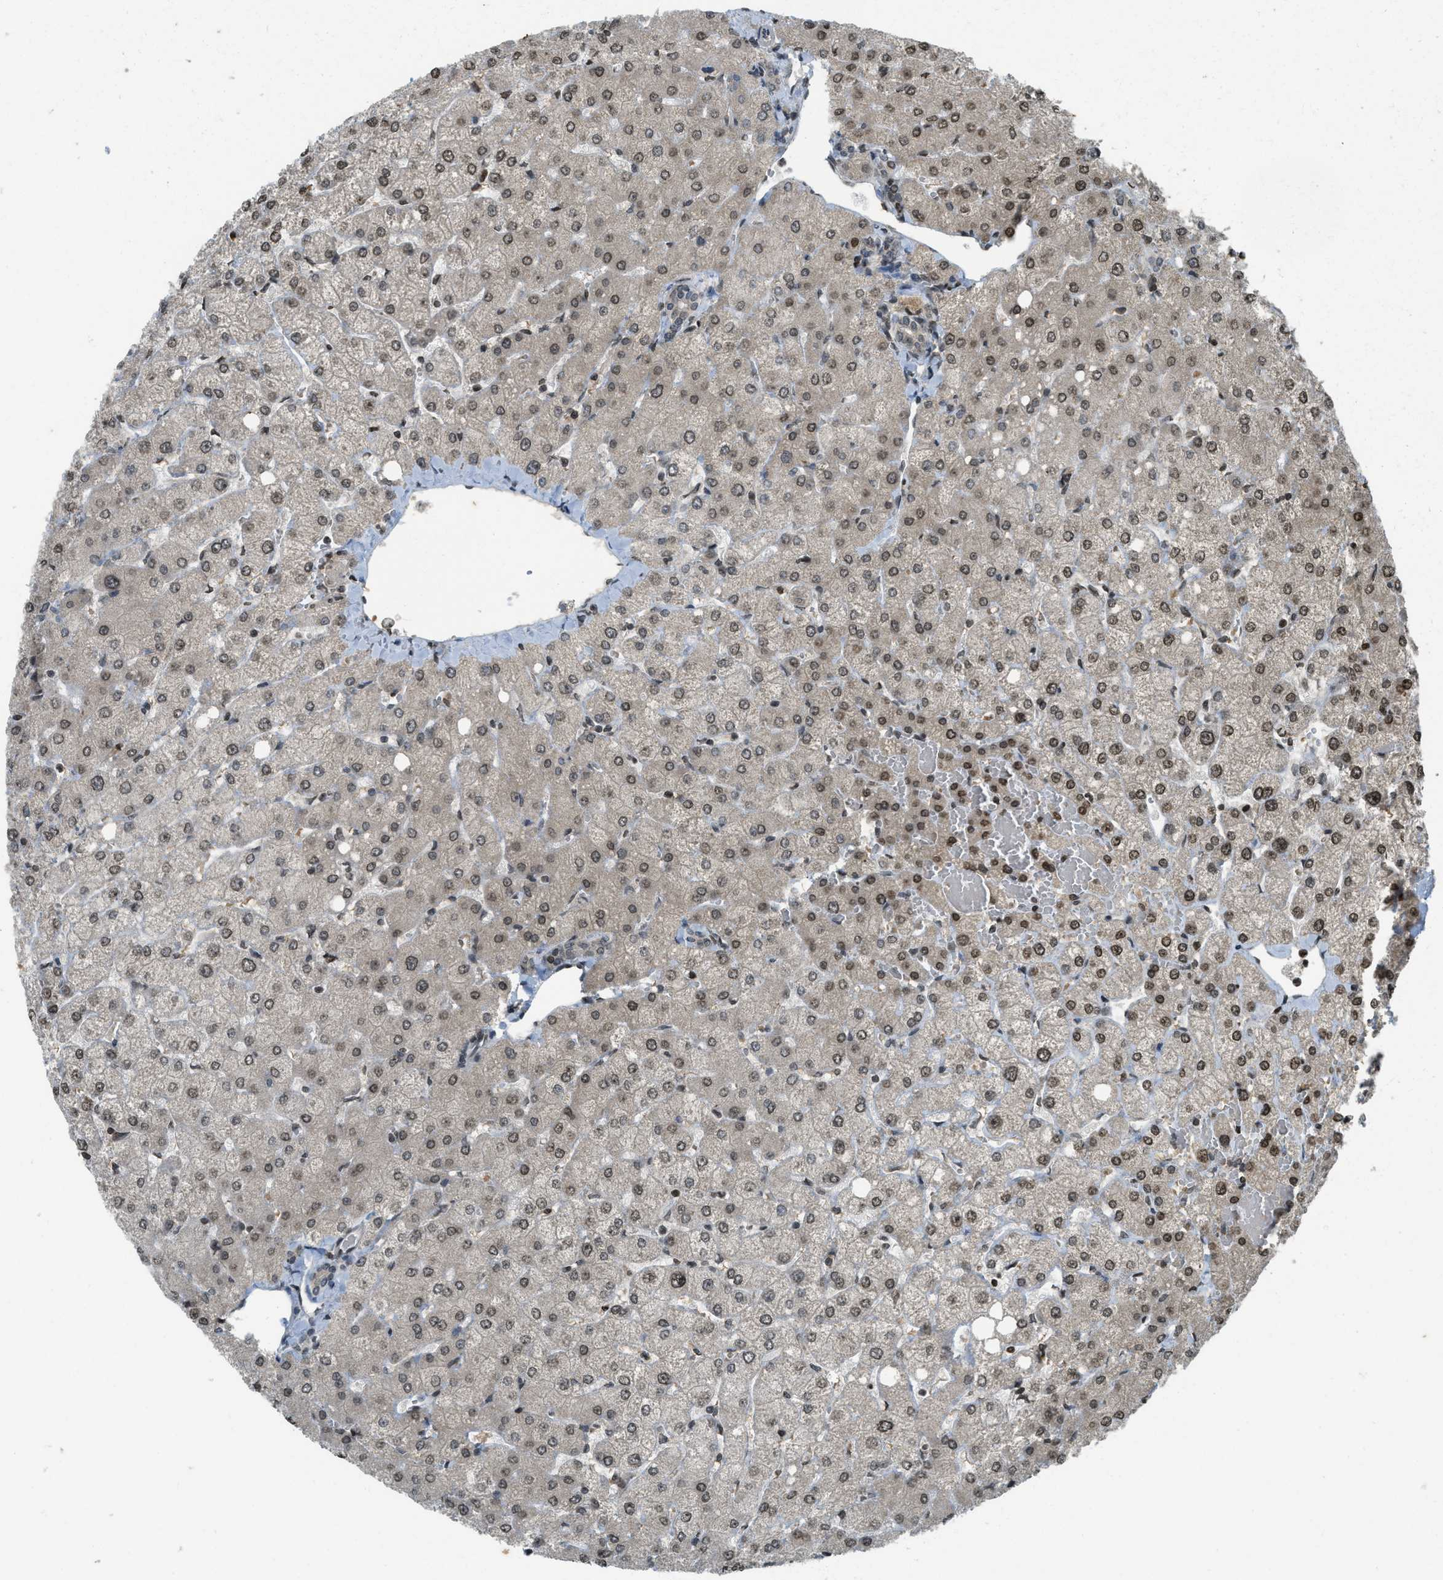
{"staining": {"intensity": "negative", "quantity": "none", "location": "none"}, "tissue": "liver", "cell_type": "Cholangiocytes", "image_type": "normal", "snomed": [{"axis": "morphology", "description": "Normal tissue, NOS"}, {"axis": "topography", "description": "Liver"}], "caption": "There is no significant expression in cholangiocytes of liver. (Stains: DAB immunohistochemistry (IHC) with hematoxylin counter stain, Microscopy: brightfield microscopy at high magnification).", "gene": "SIAH1", "patient": {"sex": "female", "age": 54}}